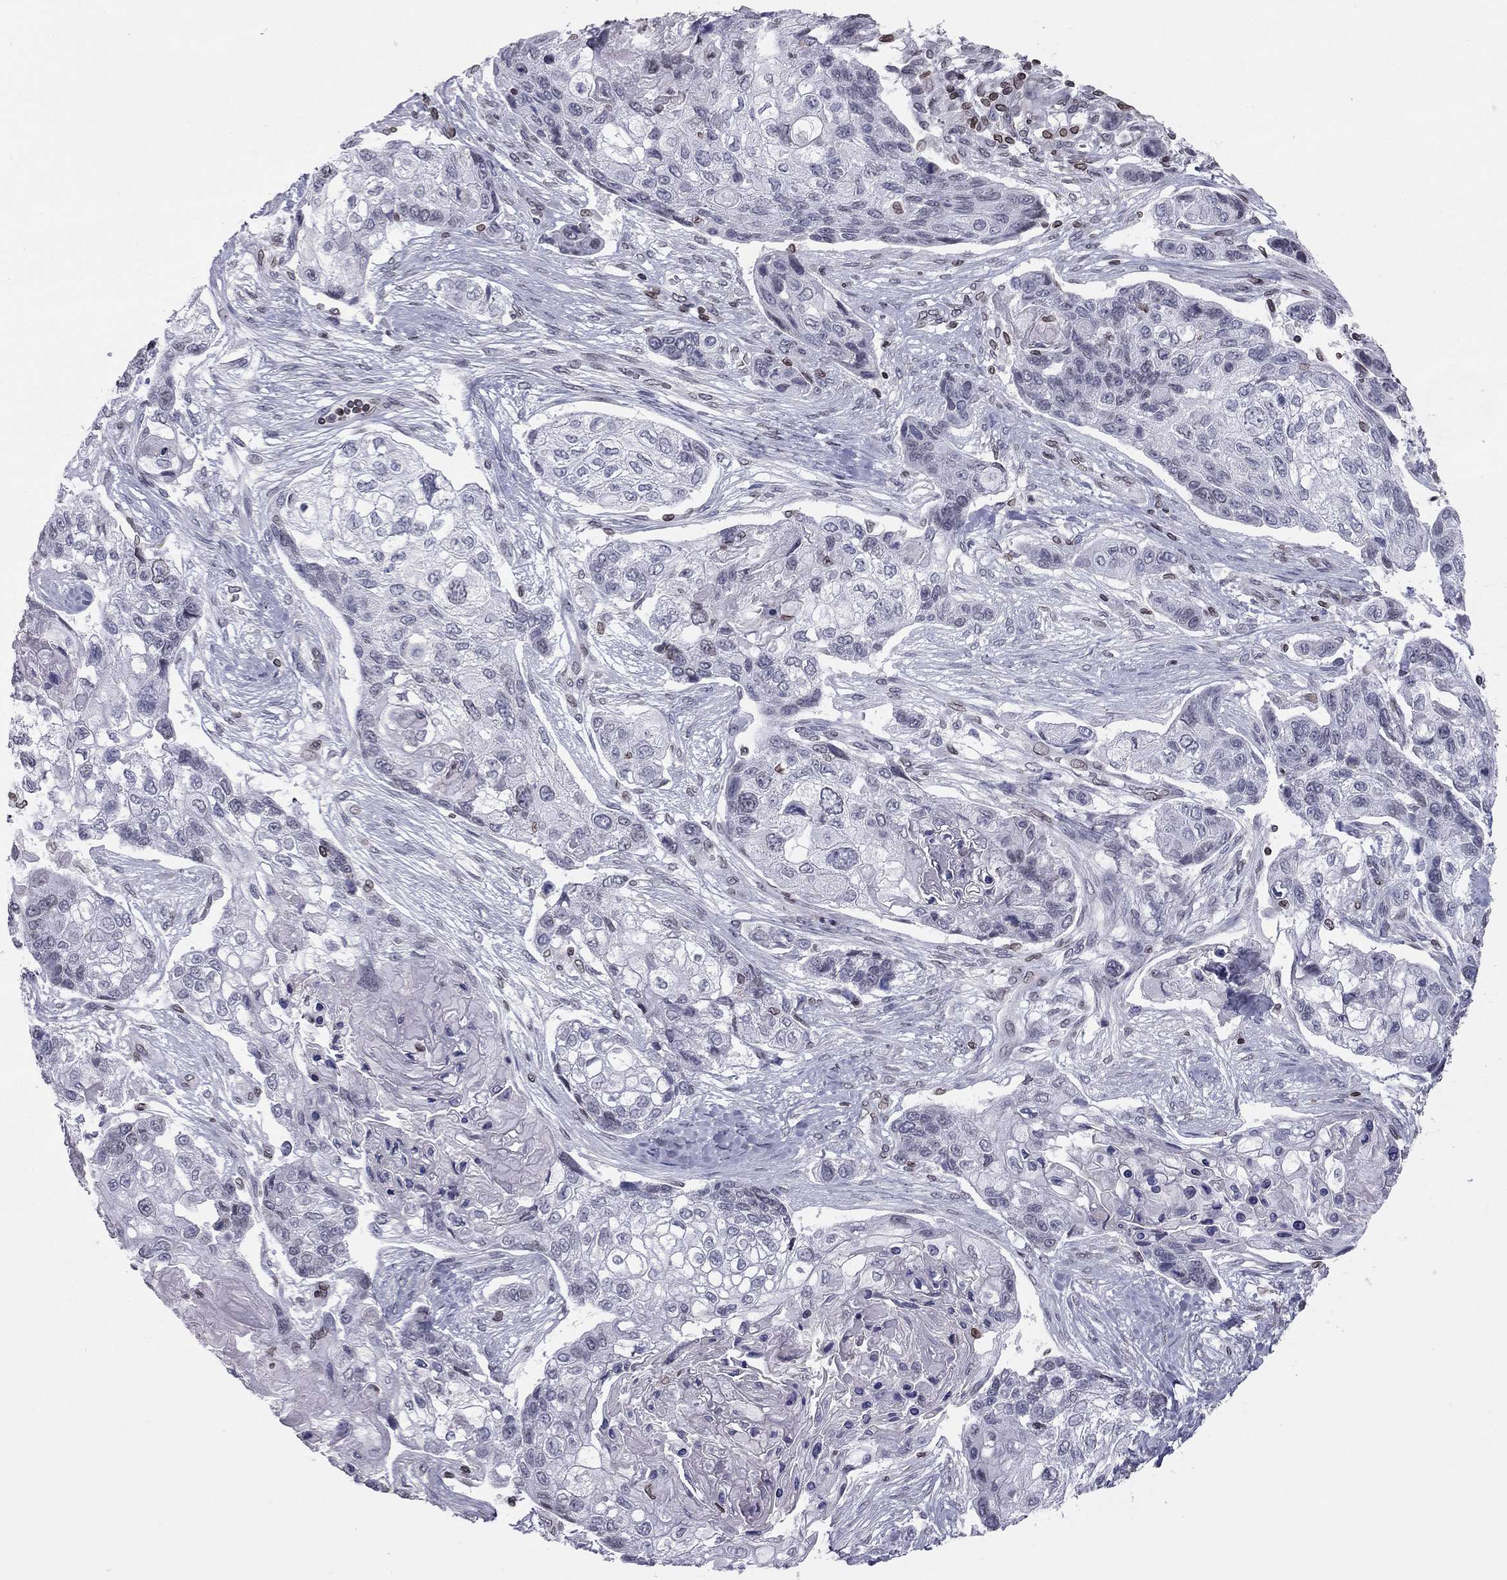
{"staining": {"intensity": "negative", "quantity": "none", "location": "none"}, "tissue": "lung cancer", "cell_type": "Tumor cells", "image_type": "cancer", "snomed": [{"axis": "morphology", "description": "Squamous cell carcinoma, NOS"}, {"axis": "topography", "description": "Lung"}], "caption": "Tumor cells are negative for protein expression in human lung squamous cell carcinoma.", "gene": "ESPL1", "patient": {"sex": "male", "age": 69}}